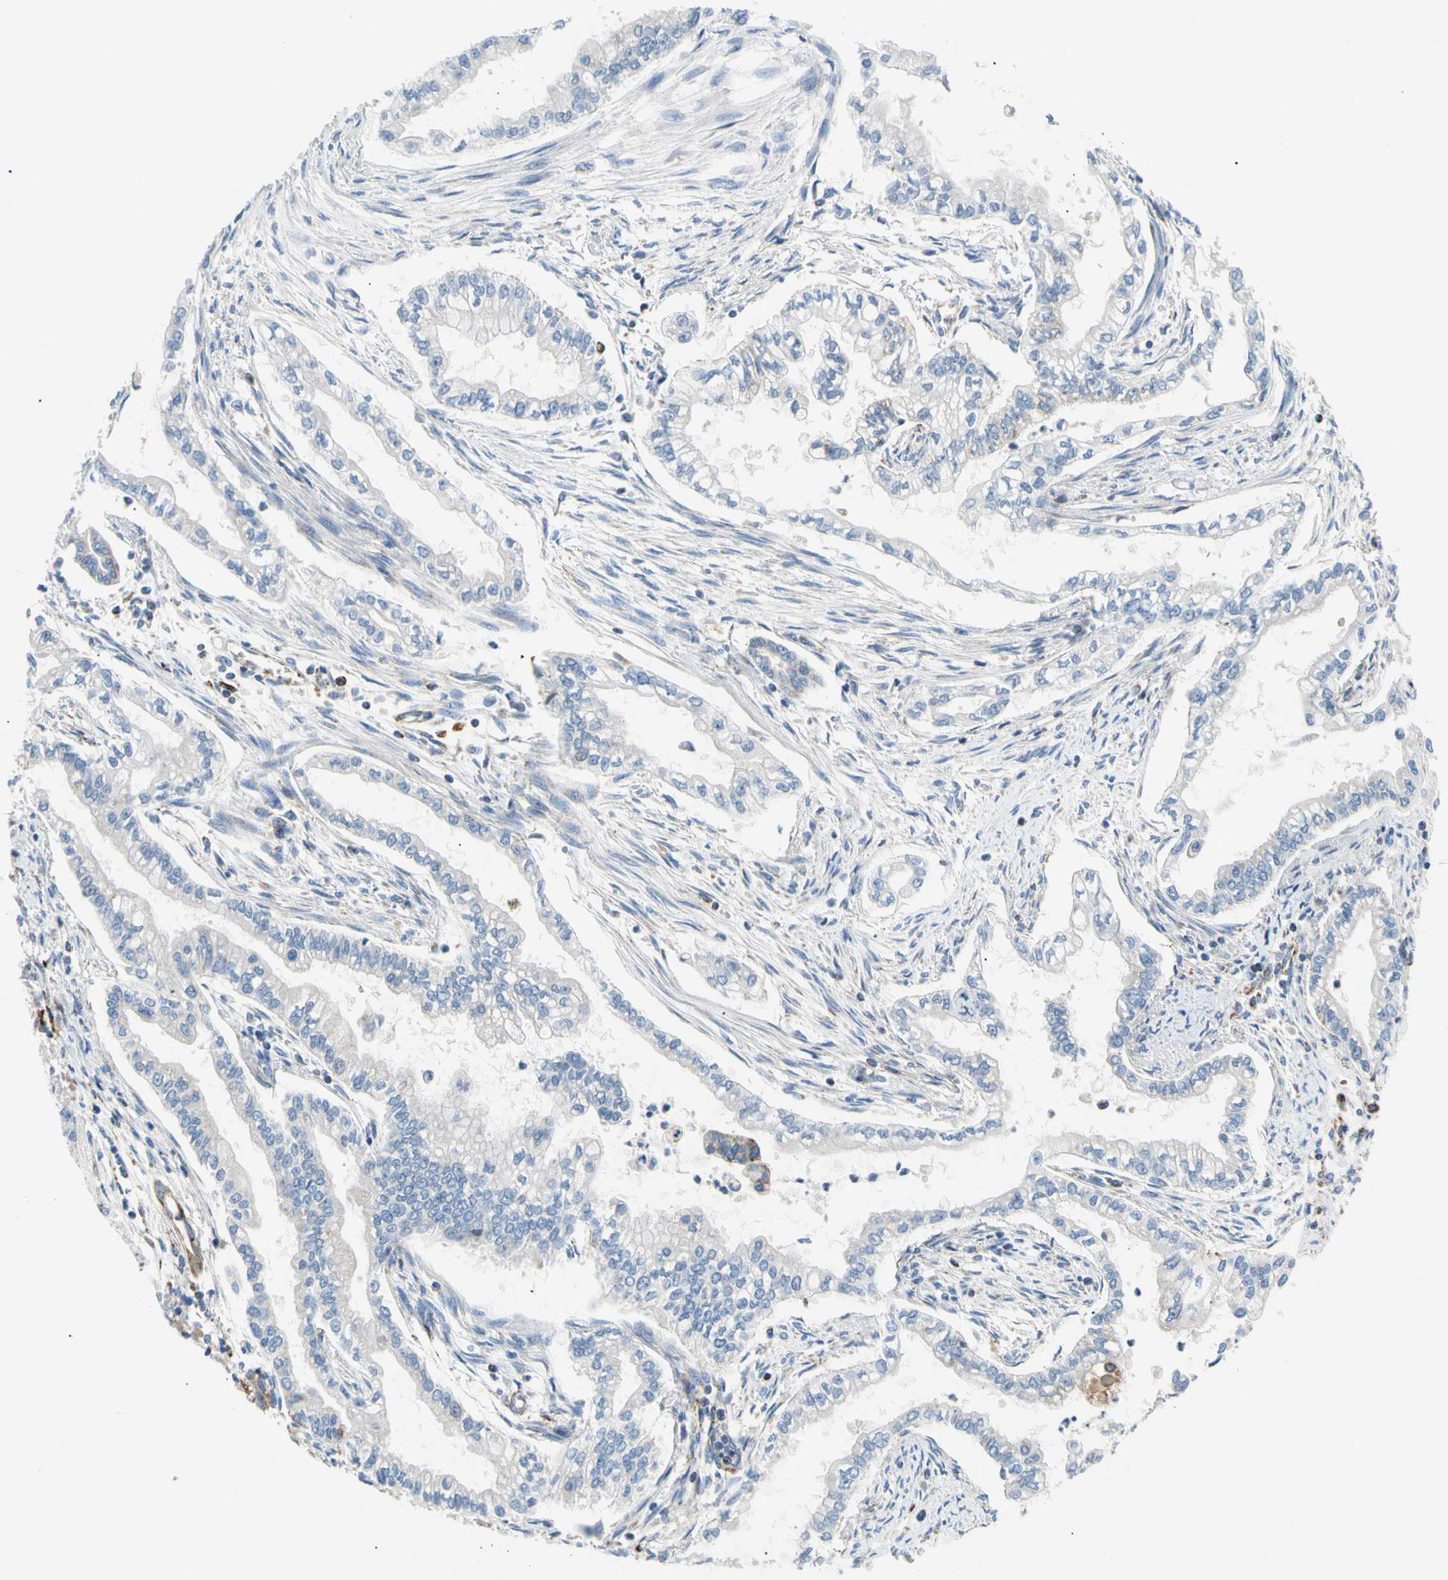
{"staining": {"intensity": "negative", "quantity": "none", "location": "none"}, "tissue": "pancreatic cancer", "cell_type": "Tumor cells", "image_type": "cancer", "snomed": [{"axis": "morphology", "description": "Normal tissue, NOS"}, {"axis": "topography", "description": "Pancreas"}], "caption": "This is a micrograph of immunohistochemistry (IHC) staining of pancreatic cancer, which shows no expression in tumor cells. The staining was performed using DAB to visualize the protein expression in brown, while the nuclei were stained in blue with hematoxylin (Magnification: 20x).", "gene": "ACAT1", "patient": {"sex": "male", "age": 42}}